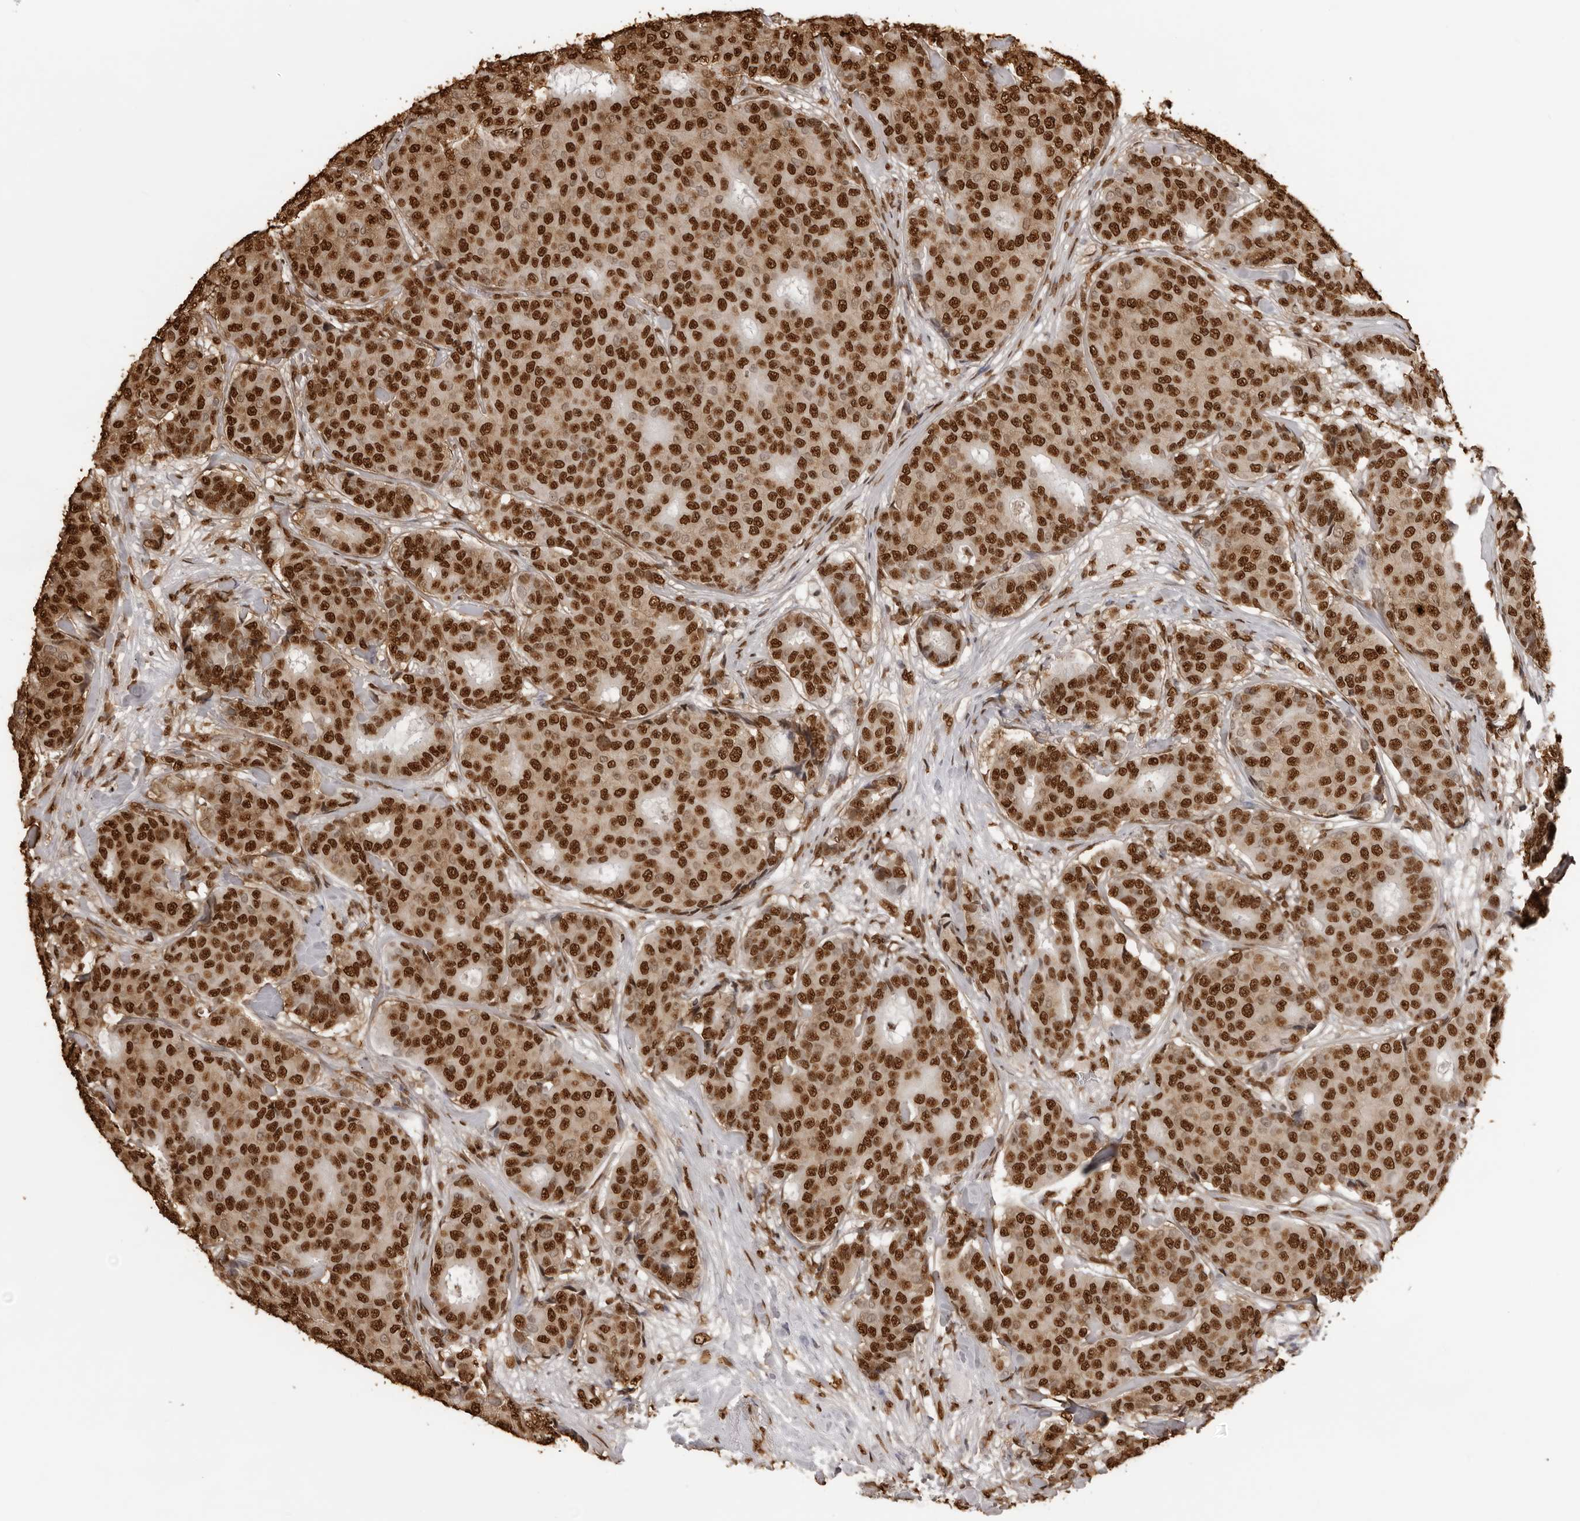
{"staining": {"intensity": "strong", "quantity": ">75%", "location": "nuclear"}, "tissue": "breast cancer", "cell_type": "Tumor cells", "image_type": "cancer", "snomed": [{"axis": "morphology", "description": "Duct carcinoma"}, {"axis": "topography", "description": "Breast"}], "caption": "Protein analysis of breast cancer tissue exhibits strong nuclear staining in approximately >75% of tumor cells. (DAB (3,3'-diaminobenzidine) IHC, brown staining for protein, blue staining for nuclei).", "gene": "ZFP91", "patient": {"sex": "female", "age": 75}}